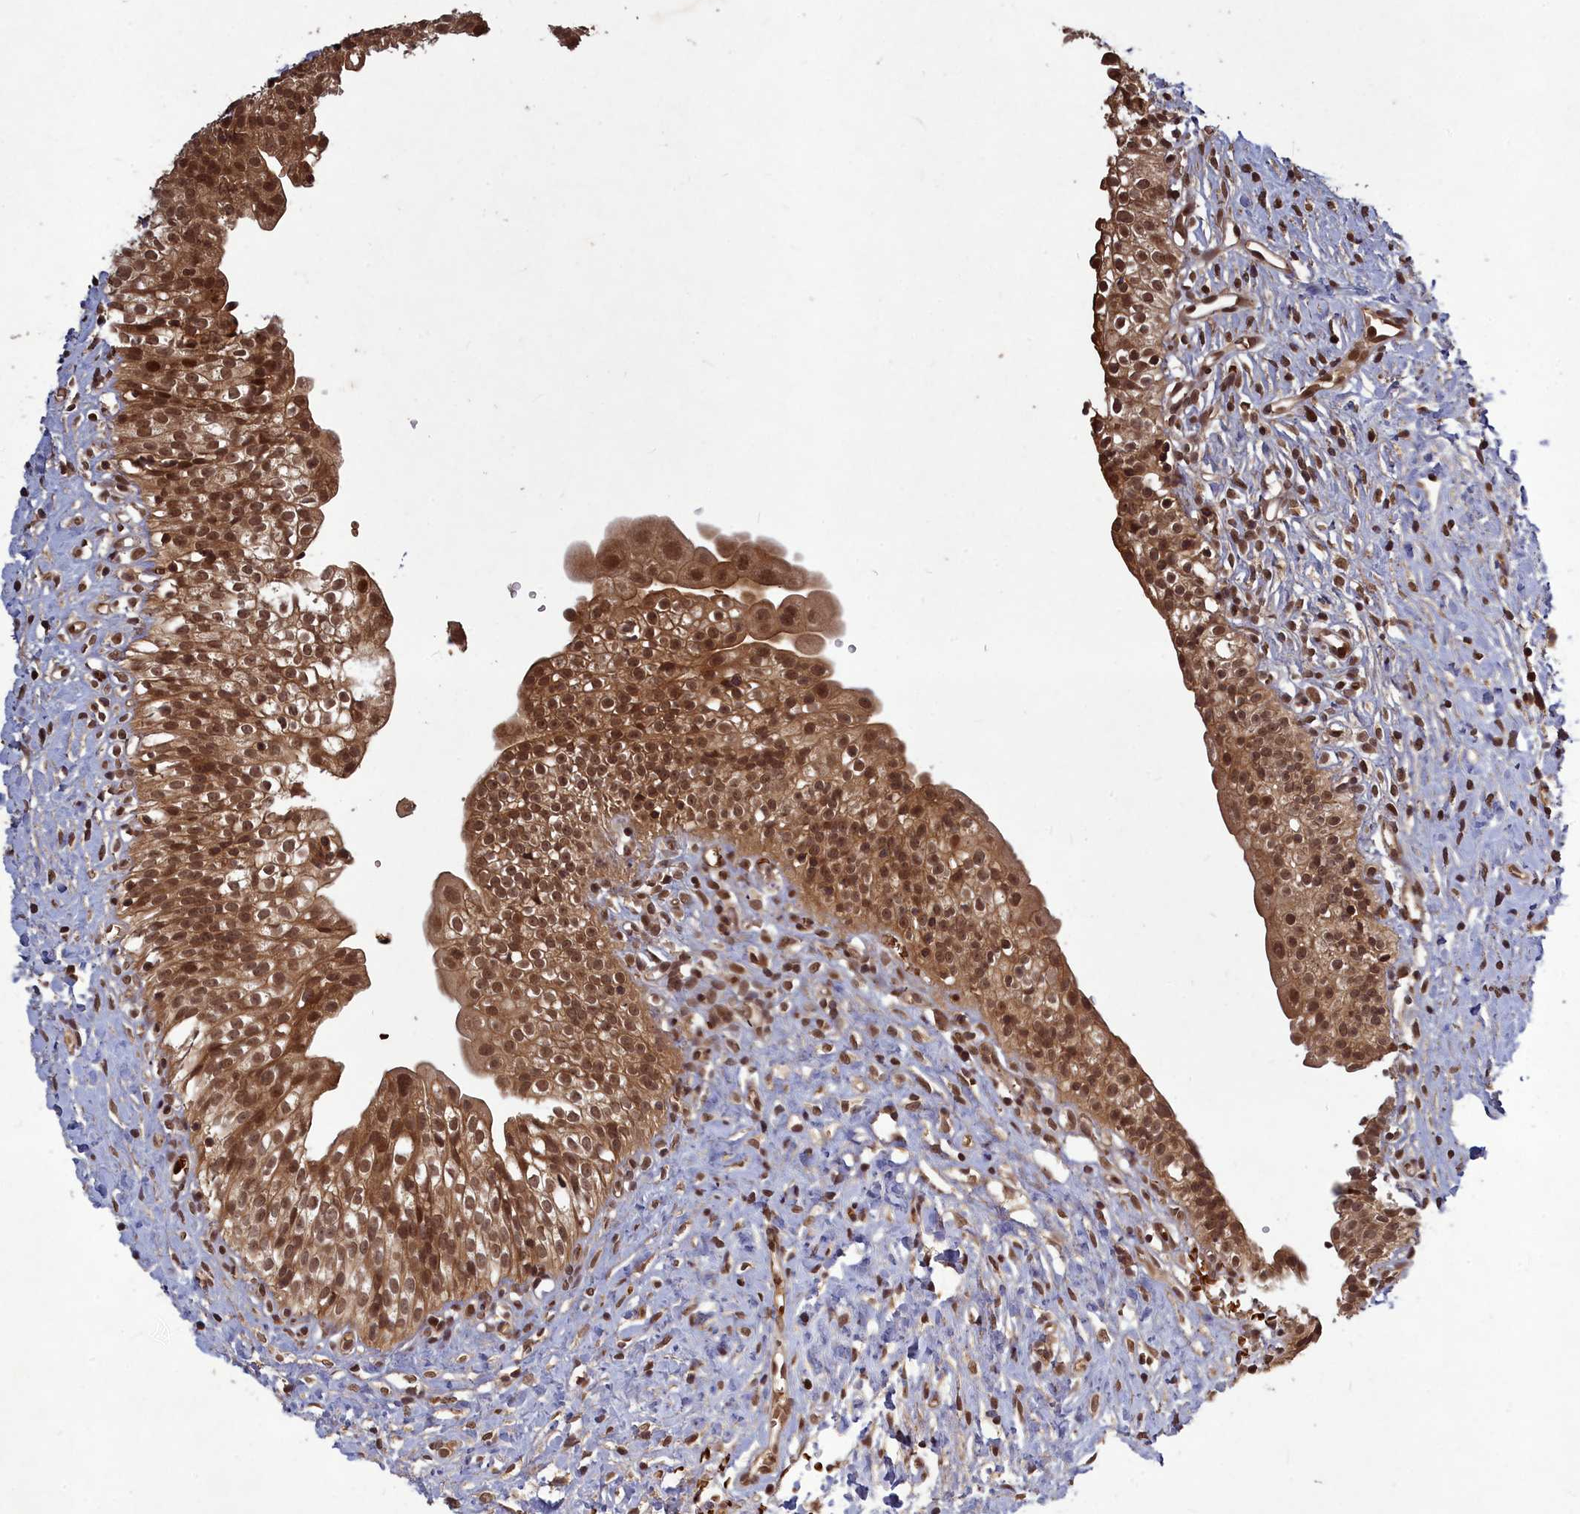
{"staining": {"intensity": "strong", "quantity": ">75%", "location": "cytoplasmic/membranous,nuclear"}, "tissue": "urinary bladder", "cell_type": "Urothelial cells", "image_type": "normal", "snomed": [{"axis": "morphology", "description": "Normal tissue, NOS"}, {"axis": "topography", "description": "Urinary bladder"}], "caption": "Strong cytoplasmic/membranous,nuclear protein positivity is present in approximately >75% of urothelial cells in urinary bladder.", "gene": "SRMS", "patient": {"sex": "male", "age": 51}}